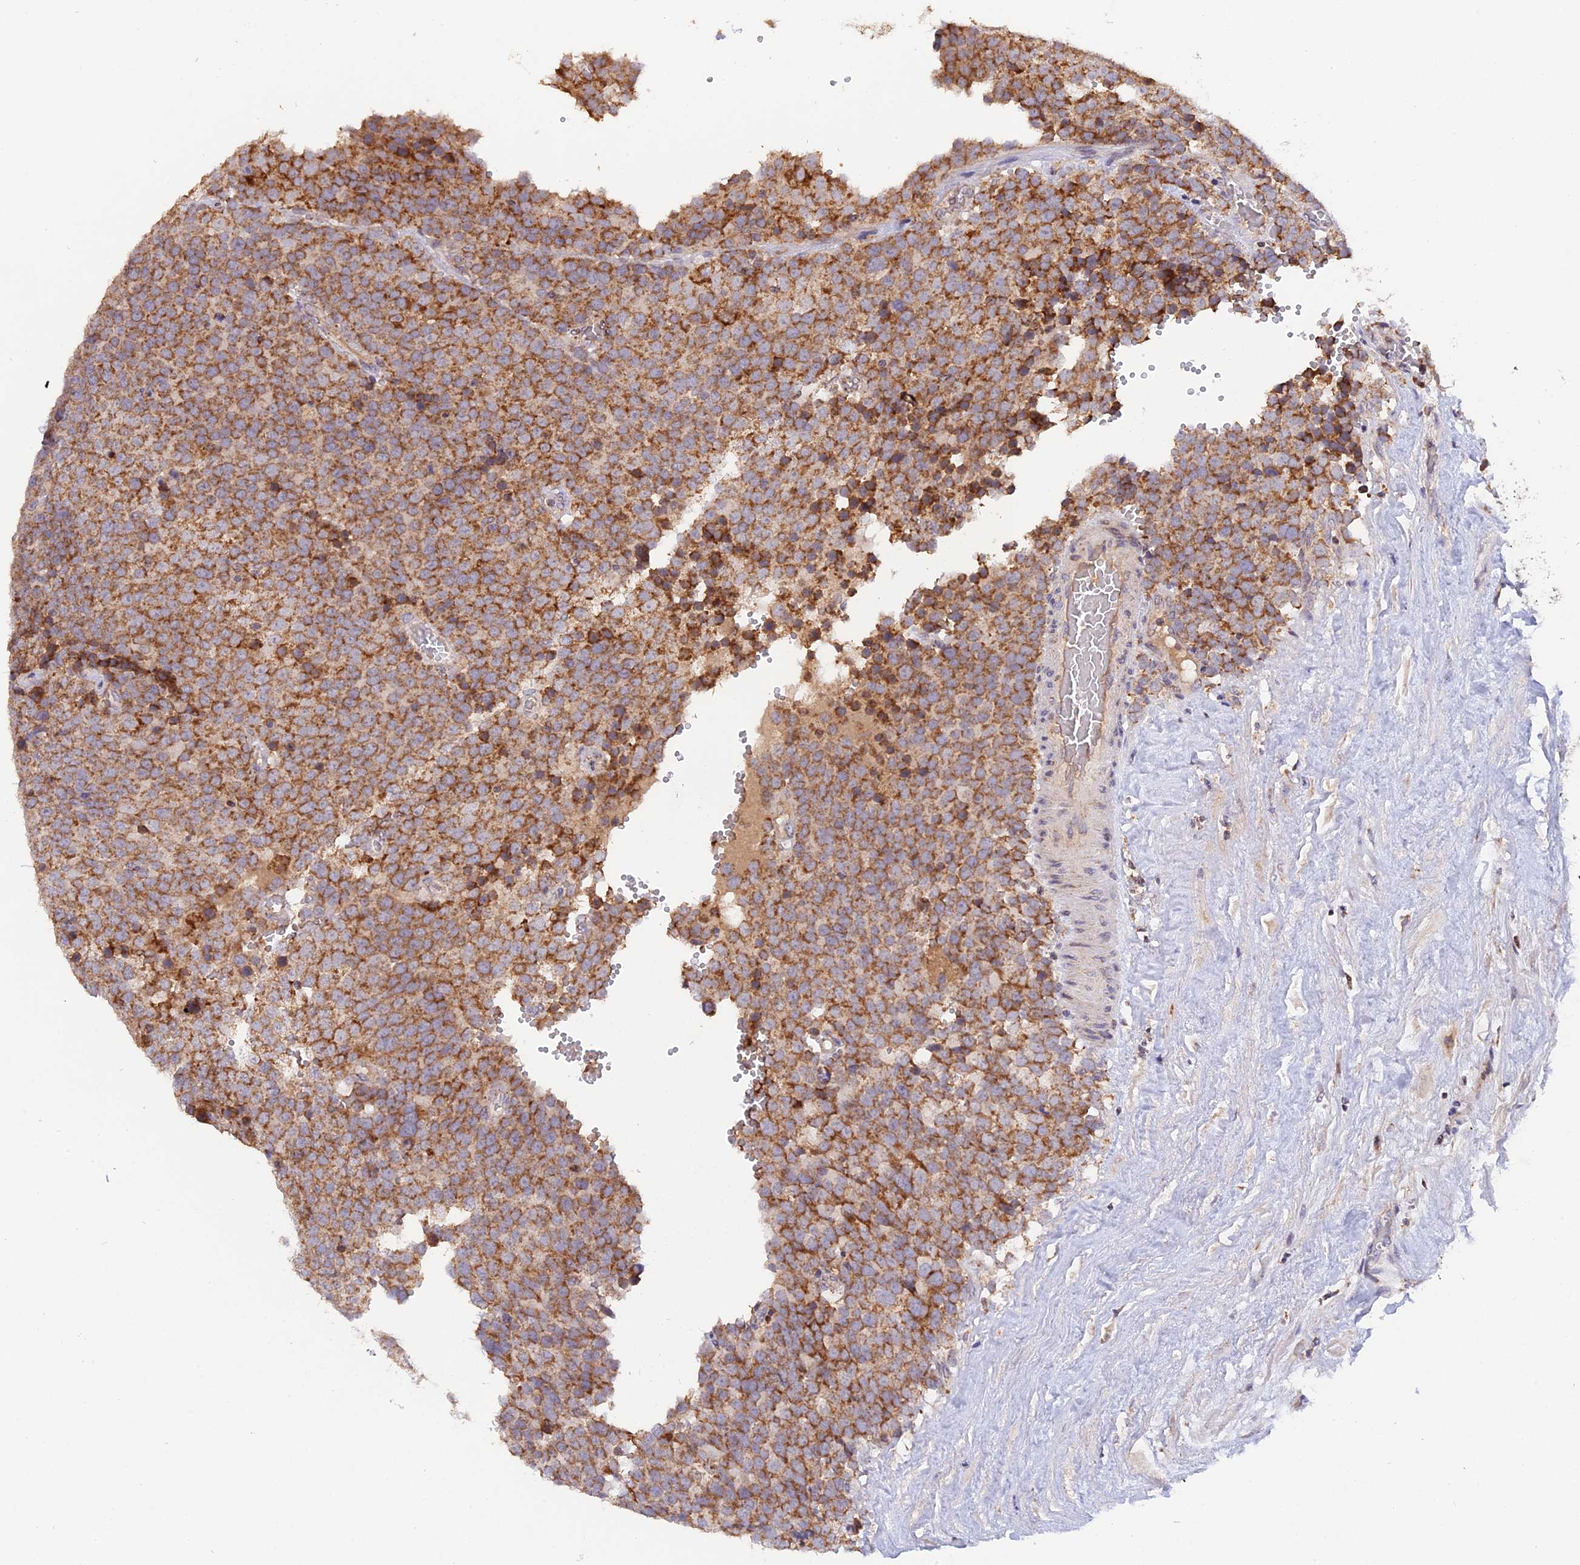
{"staining": {"intensity": "moderate", "quantity": ">75%", "location": "cytoplasmic/membranous"}, "tissue": "testis cancer", "cell_type": "Tumor cells", "image_type": "cancer", "snomed": [{"axis": "morphology", "description": "Seminoma, NOS"}, {"axis": "topography", "description": "Testis"}], "caption": "This photomicrograph exhibits immunohistochemistry staining of human testis seminoma, with medium moderate cytoplasmic/membranous positivity in about >75% of tumor cells.", "gene": "MPV17L", "patient": {"sex": "male", "age": 71}}